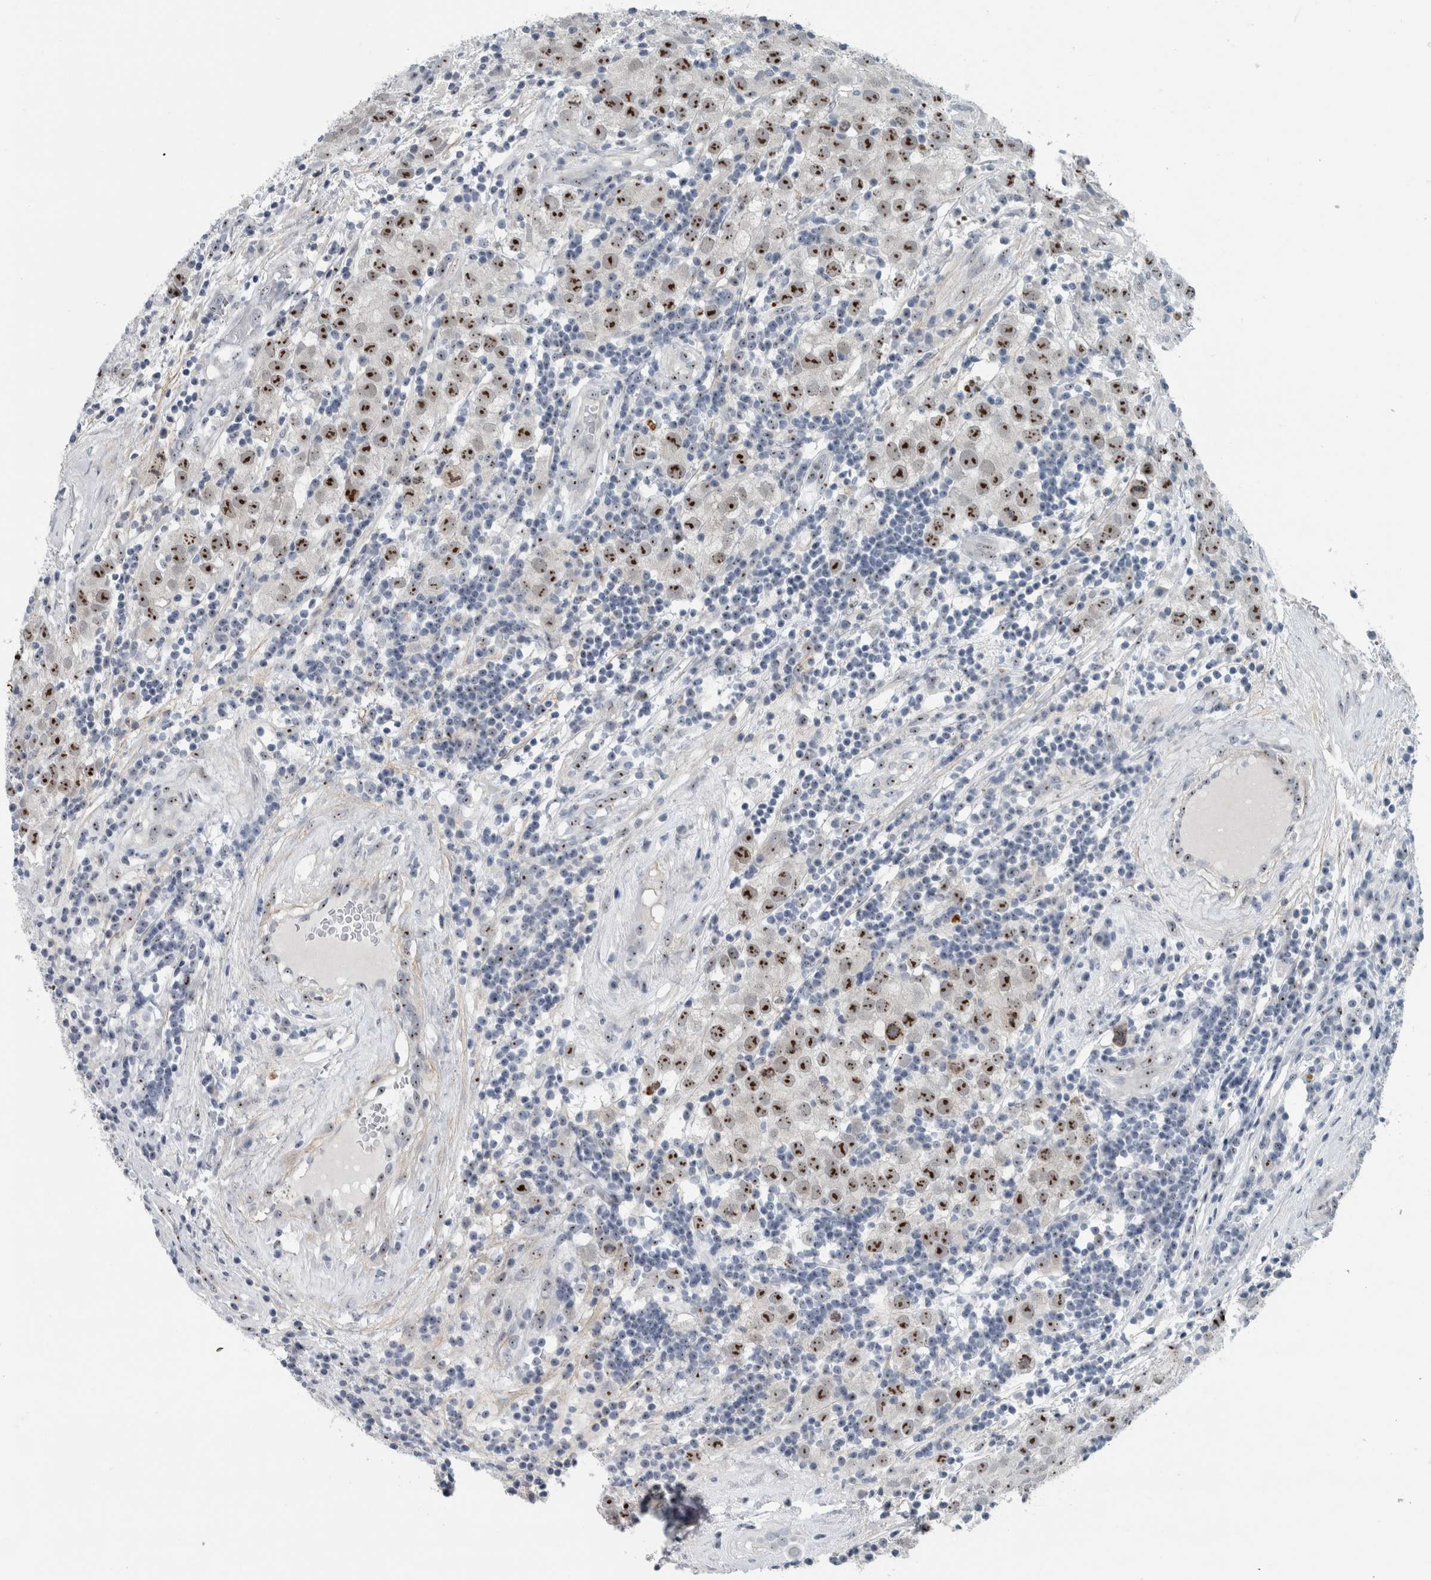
{"staining": {"intensity": "strong", "quantity": ">75%", "location": "nuclear"}, "tissue": "testis cancer", "cell_type": "Tumor cells", "image_type": "cancer", "snomed": [{"axis": "morphology", "description": "Seminoma, NOS"}, {"axis": "morphology", "description": "Carcinoma, Embryonal, NOS"}, {"axis": "topography", "description": "Testis"}], "caption": "Immunohistochemistry staining of testis cancer (embryonal carcinoma), which demonstrates high levels of strong nuclear staining in approximately >75% of tumor cells indicating strong nuclear protein expression. The staining was performed using DAB (3,3'-diaminobenzidine) (brown) for protein detection and nuclei were counterstained in hematoxylin (blue).", "gene": "UTP6", "patient": {"sex": "male", "age": 28}}